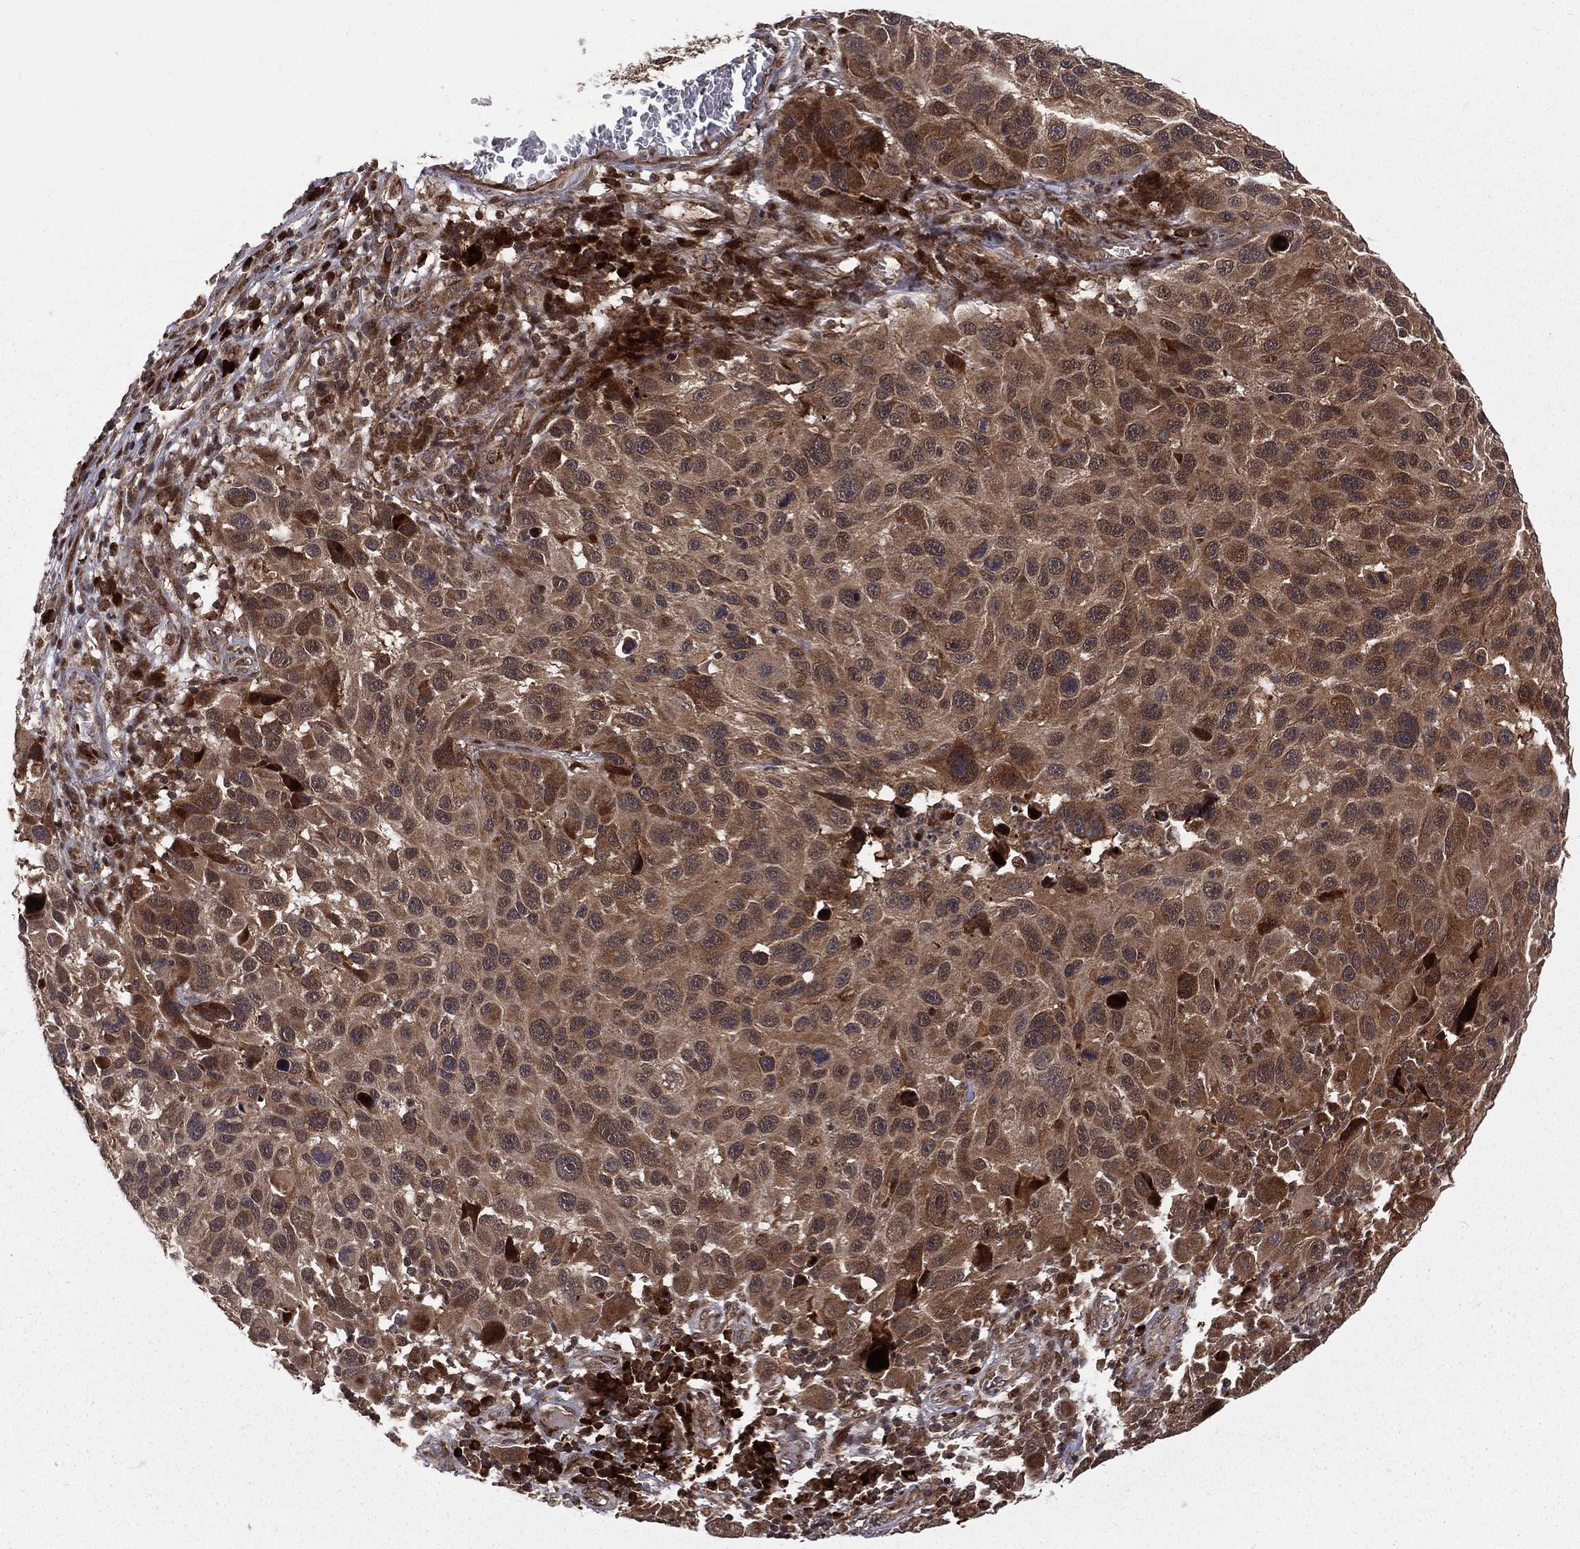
{"staining": {"intensity": "moderate", "quantity": ">75%", "location": "cytoplasmic/membranous"}, "tissue": "melanoma", "cell_type": "Tumor cells", "image_type": "cancer", "snomed": [{"axis": "morphology", "description": "Malignant melanoma, NOS"}, {"axis": "topography", "description": "Skin"}], "caption": "IHC histopathology image of neoplastic tissue: human malignant melanoma stained using immunohistochemistry reveals medium levels of moderate protein expression localized specifically in the cytoplasmic/membranous of tumor cells, appearing as a cytoplasmic/membranous brown color.", "gene": "MDM2", "patient": {"sex": "male", "age": 53}}